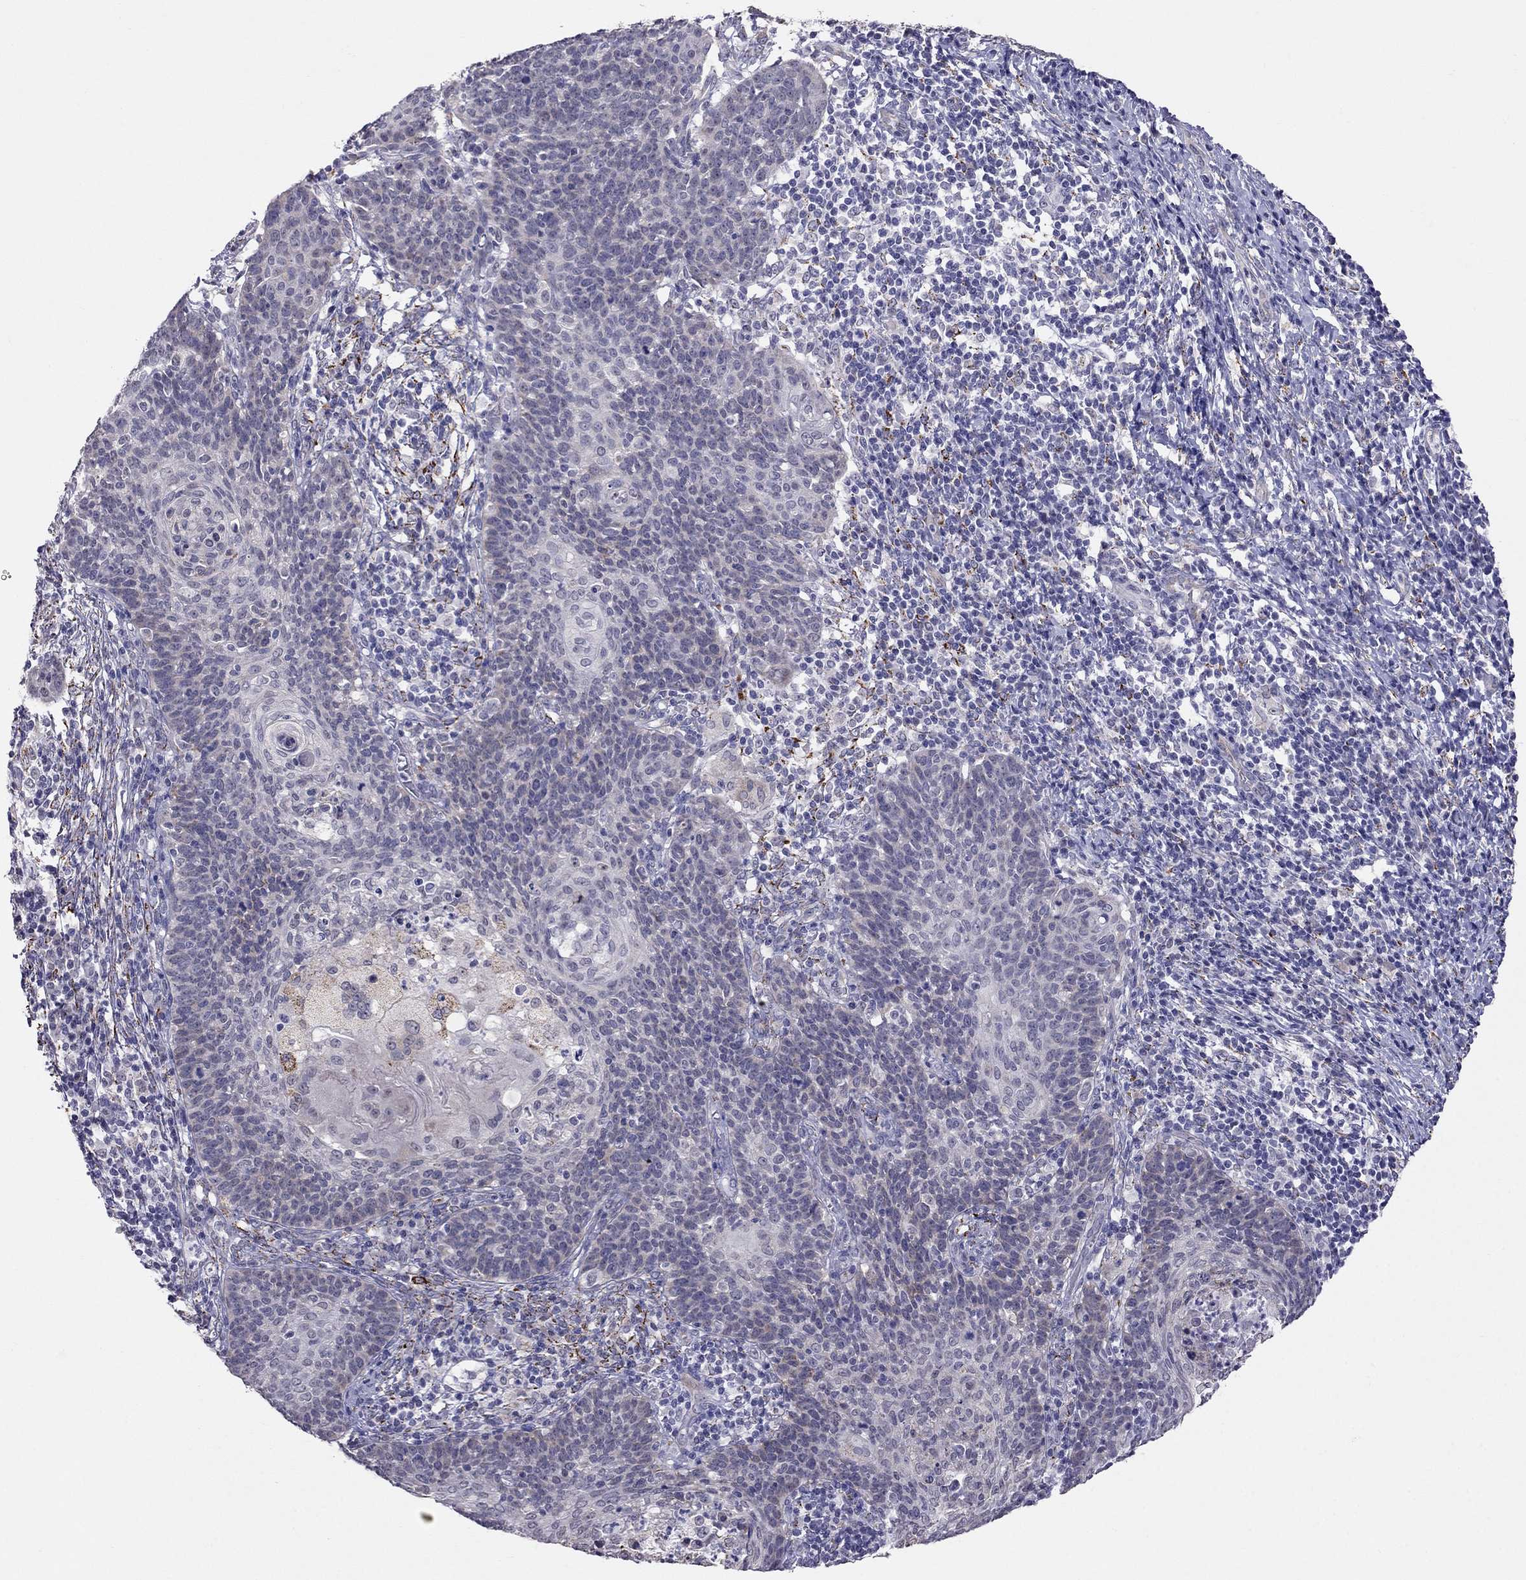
{"staining": {"intensity": "negative", "quantity": "none", "location": "none"}, "tissue": "cervical cancer", "cell_type": "Tumor cells", "image_type": "cancer", "snomed": [{"axis": "morphology", "description": "Squamous cell carcinoma, NOS"}, {"axis": "topography", "description": "Cervix"}], "caption": "High power microscopy image of an immunohistochemistry (IHC) histopathology image of squamous cell carcinoma (cervical), revealing no significant staining in tumor cells.", "gene": "MYO3B", "patient": {"sex": "female", "age": 39}}